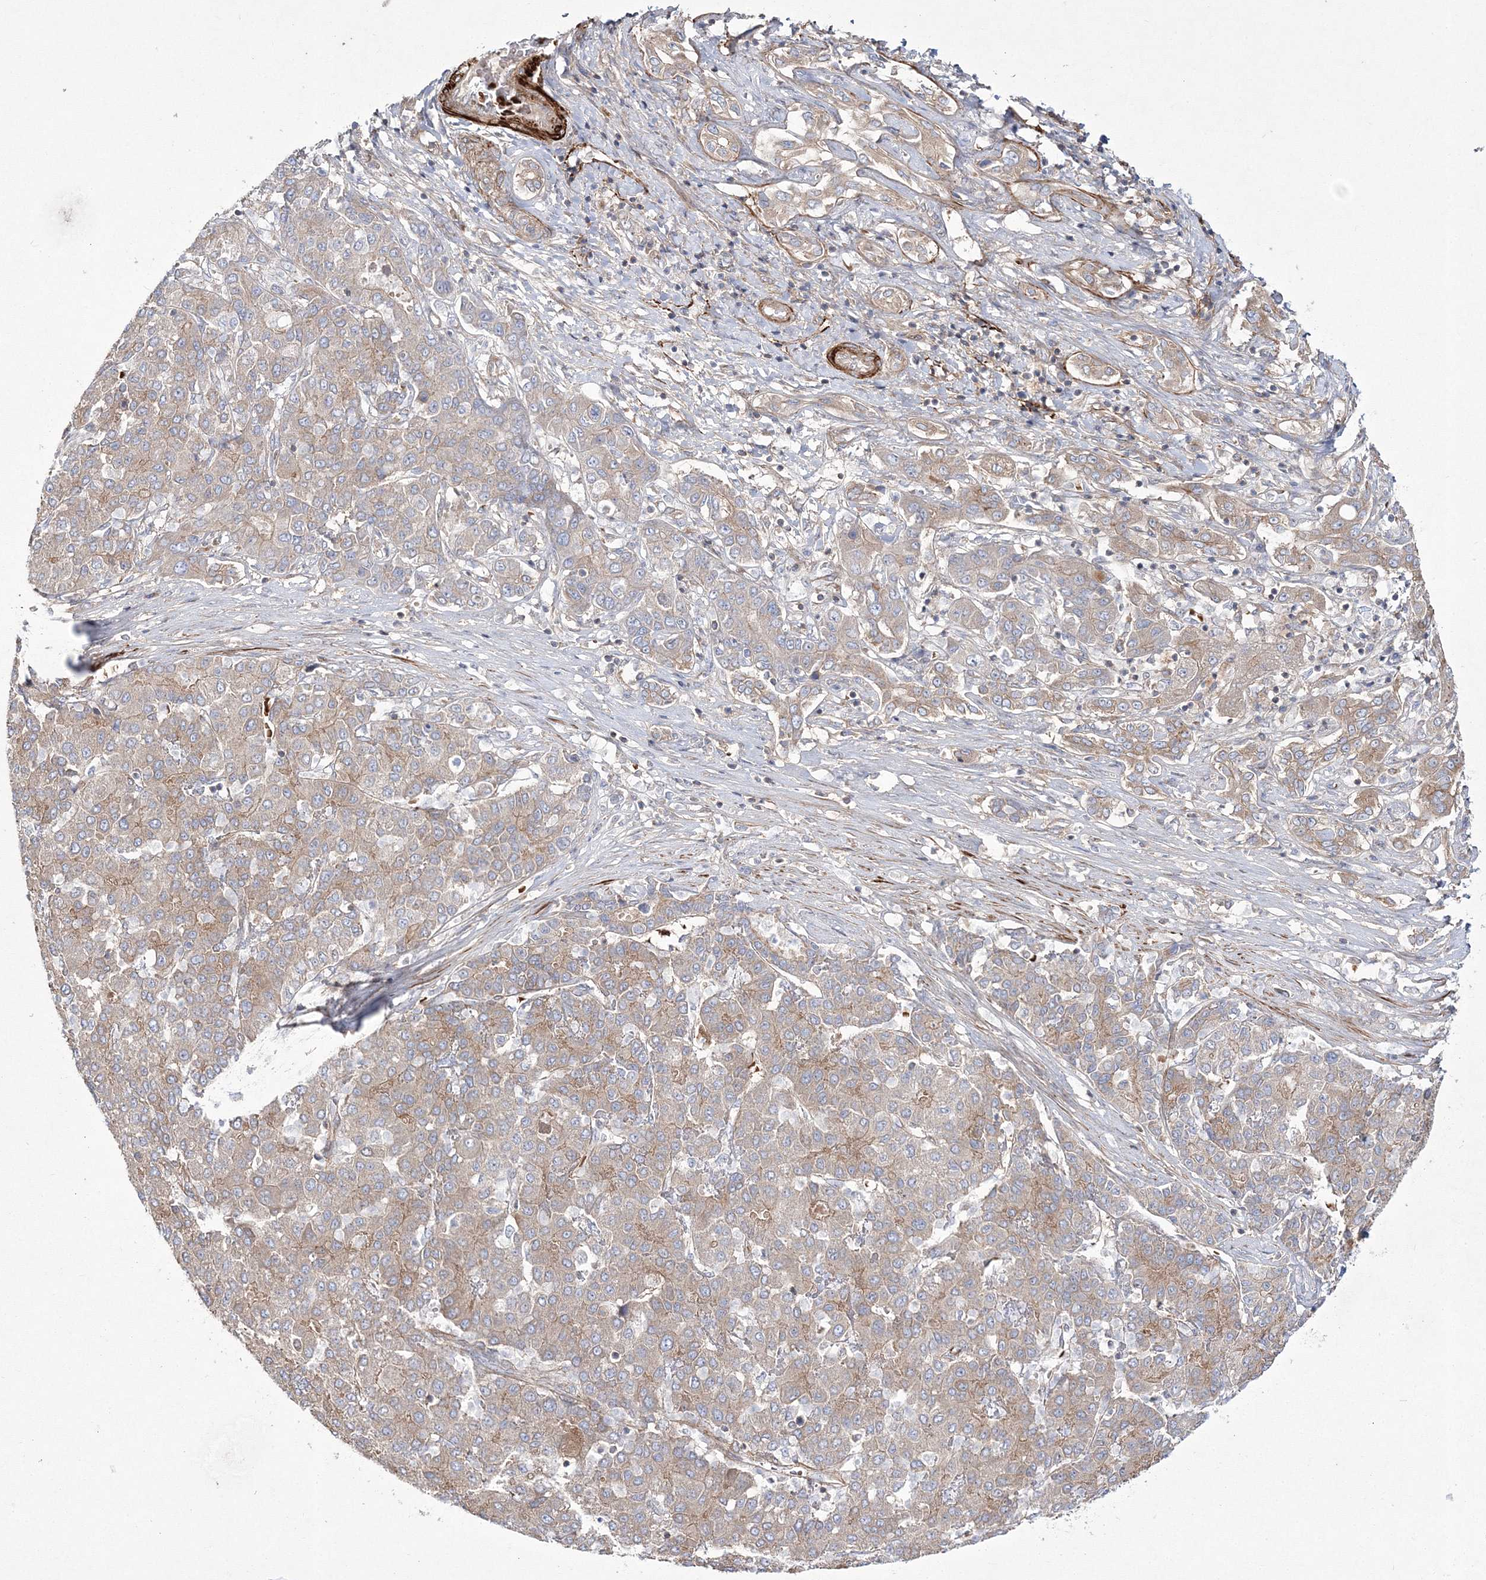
{"staining": {"intensity": "weak", "quantity": "25%-75%", "location": "cytoplasmic/membranous"}, "tissue": "liver cancer", "cell_type": "Tumor cells", "image_type": "cancer", "snomed": [{"axis": "morphology", "description": "Carcinoma, Hepatocellular, NOS"}, {"axis": "topography", "description": "Liver"}], "caption": "Immunohistochemical staining of liver hepatocellular carcinoma displays low levels of weak cytoplasmic/membranous protein expression in about 25%-75% of tumor cells.", "gene": "ZSWIM6", "patient": {"sex": "male", "age": 65}}